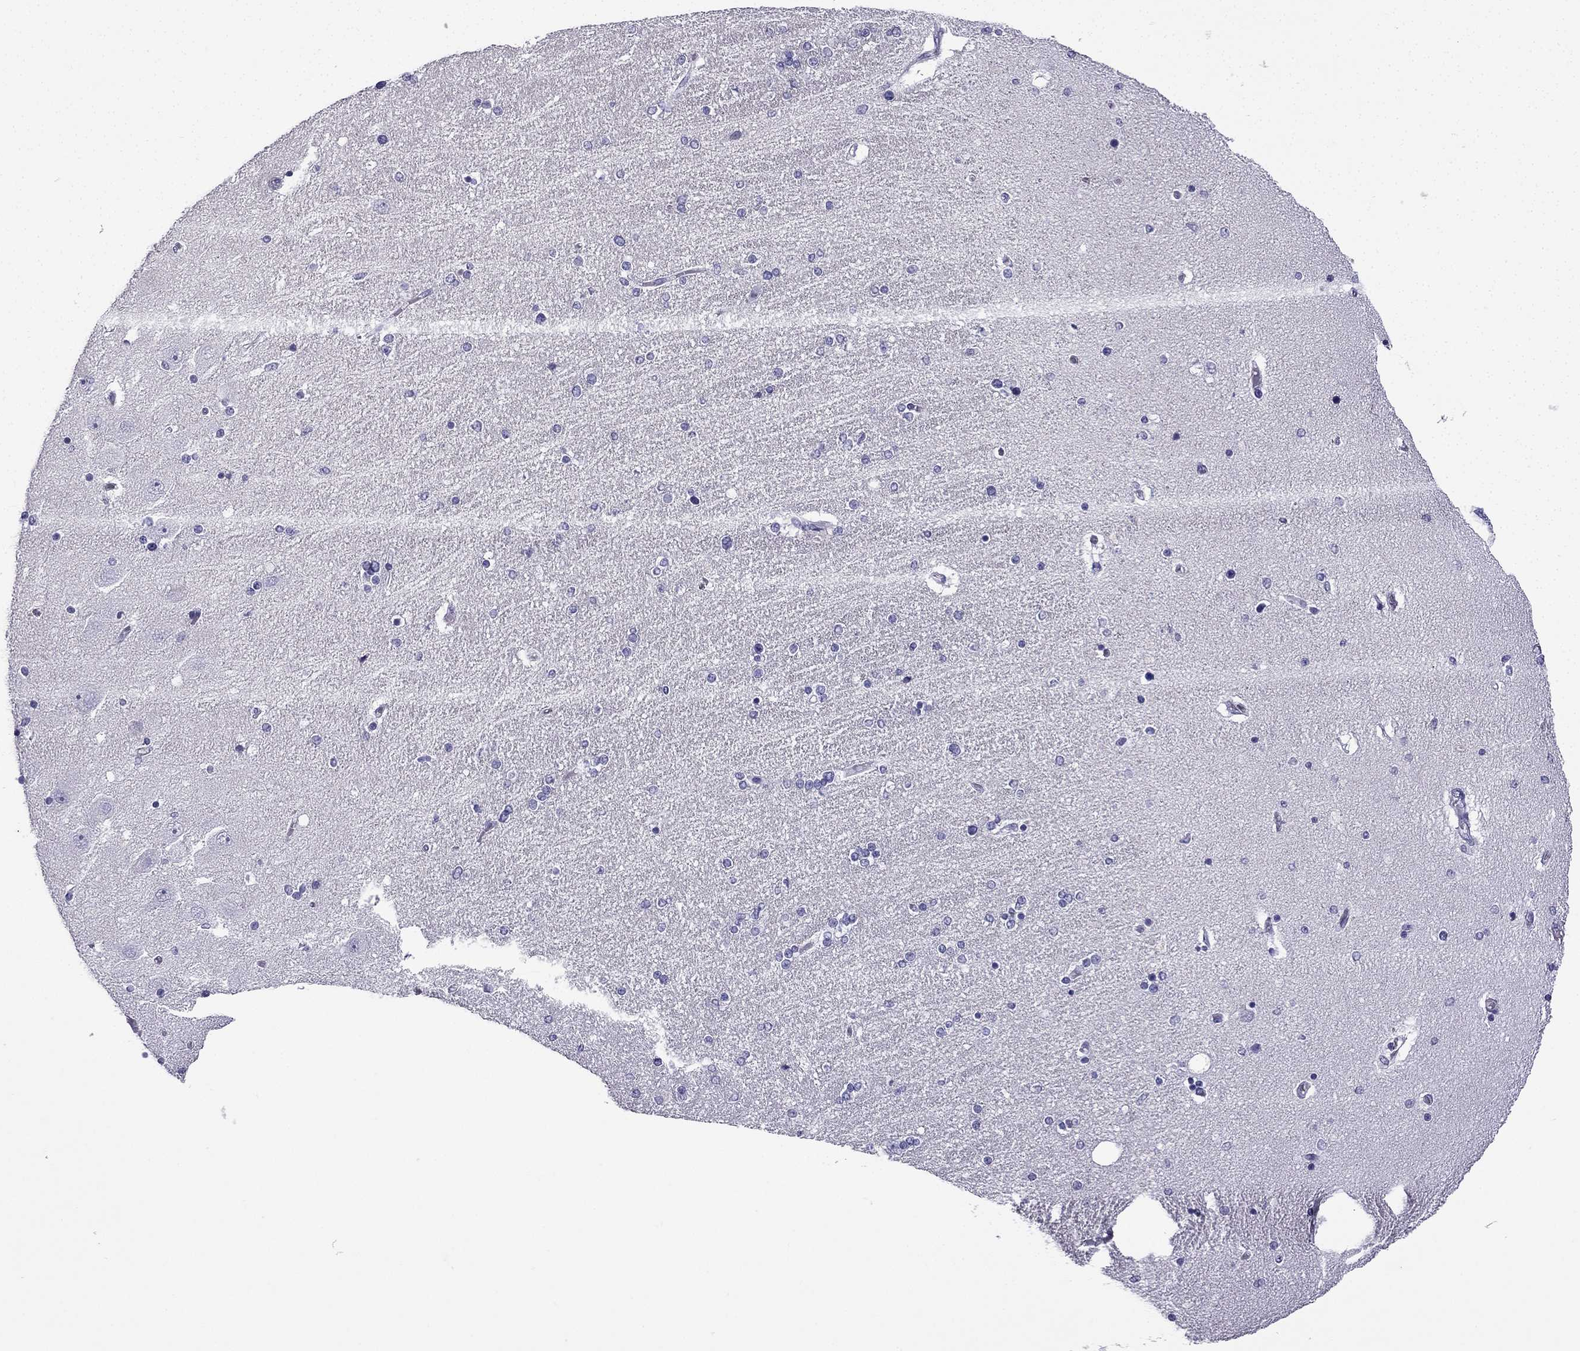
{"staining": {"intensity": "negative", "quantity": "none", "location": "none"}, "tissue": "hippocampus", "cell_type": "Glial cells", "image_type": "normal", "snomed": [{"axis": "morphology", "description": "Normal tissue, NOS"}, {"axis": "topography", "description": "Hippocampus"}], "caption": "There is no significant staining in glial cells of hippocampus. (Brightfield microscopy of DAB (3,3'-diaminobenzidine) immunohistochemistry (IHC) at high magnification).", "gene": "GJA8", "patient": {"sex": "female", "age": 54}}